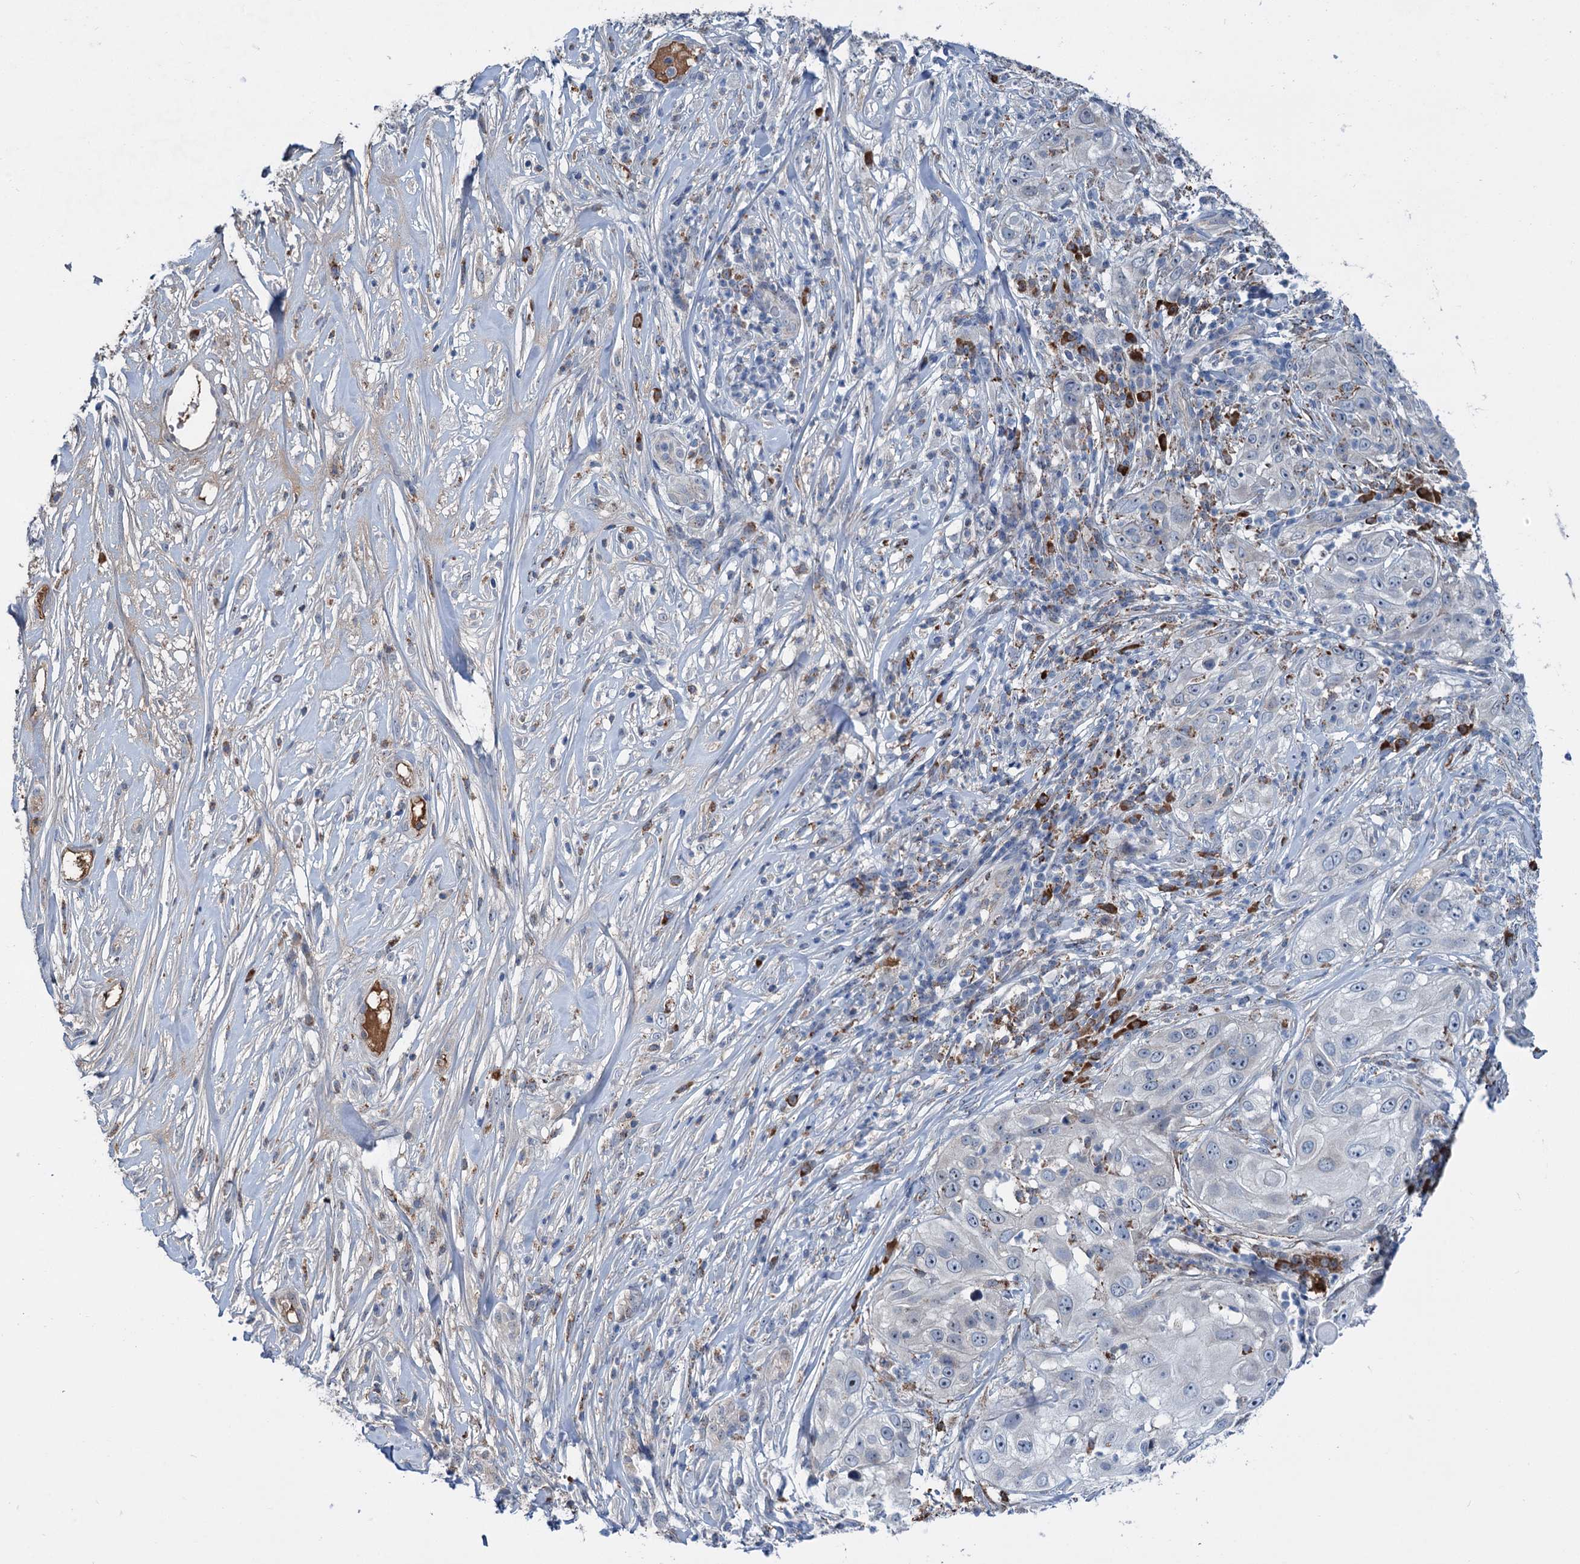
{"staining": {"intensity": "negative", "quantity": "none", "location": "none"}, "tissue": "skin cancer", "cell_type": "Tumor cells", "image_type": "cancer", "snomed": [{"axis": "morphology", "description": "Squamous cell carcinoma, NOS"}, {"axis": "topography", "description": "Skin"}], "caption": "A high-resolution histopathology image shows immunohistochemistry (IHC) staining of skin cancer (squamous cell carcinoma), which shows no significant expression in tumor cells. (Stains: DAB immunohistochemistry with hematoxylin counter stain, Microscopy: brightfield microscopy at high magnification).", "gene": "LPIN1", "patient": {"sex": "female", "age": 44}}